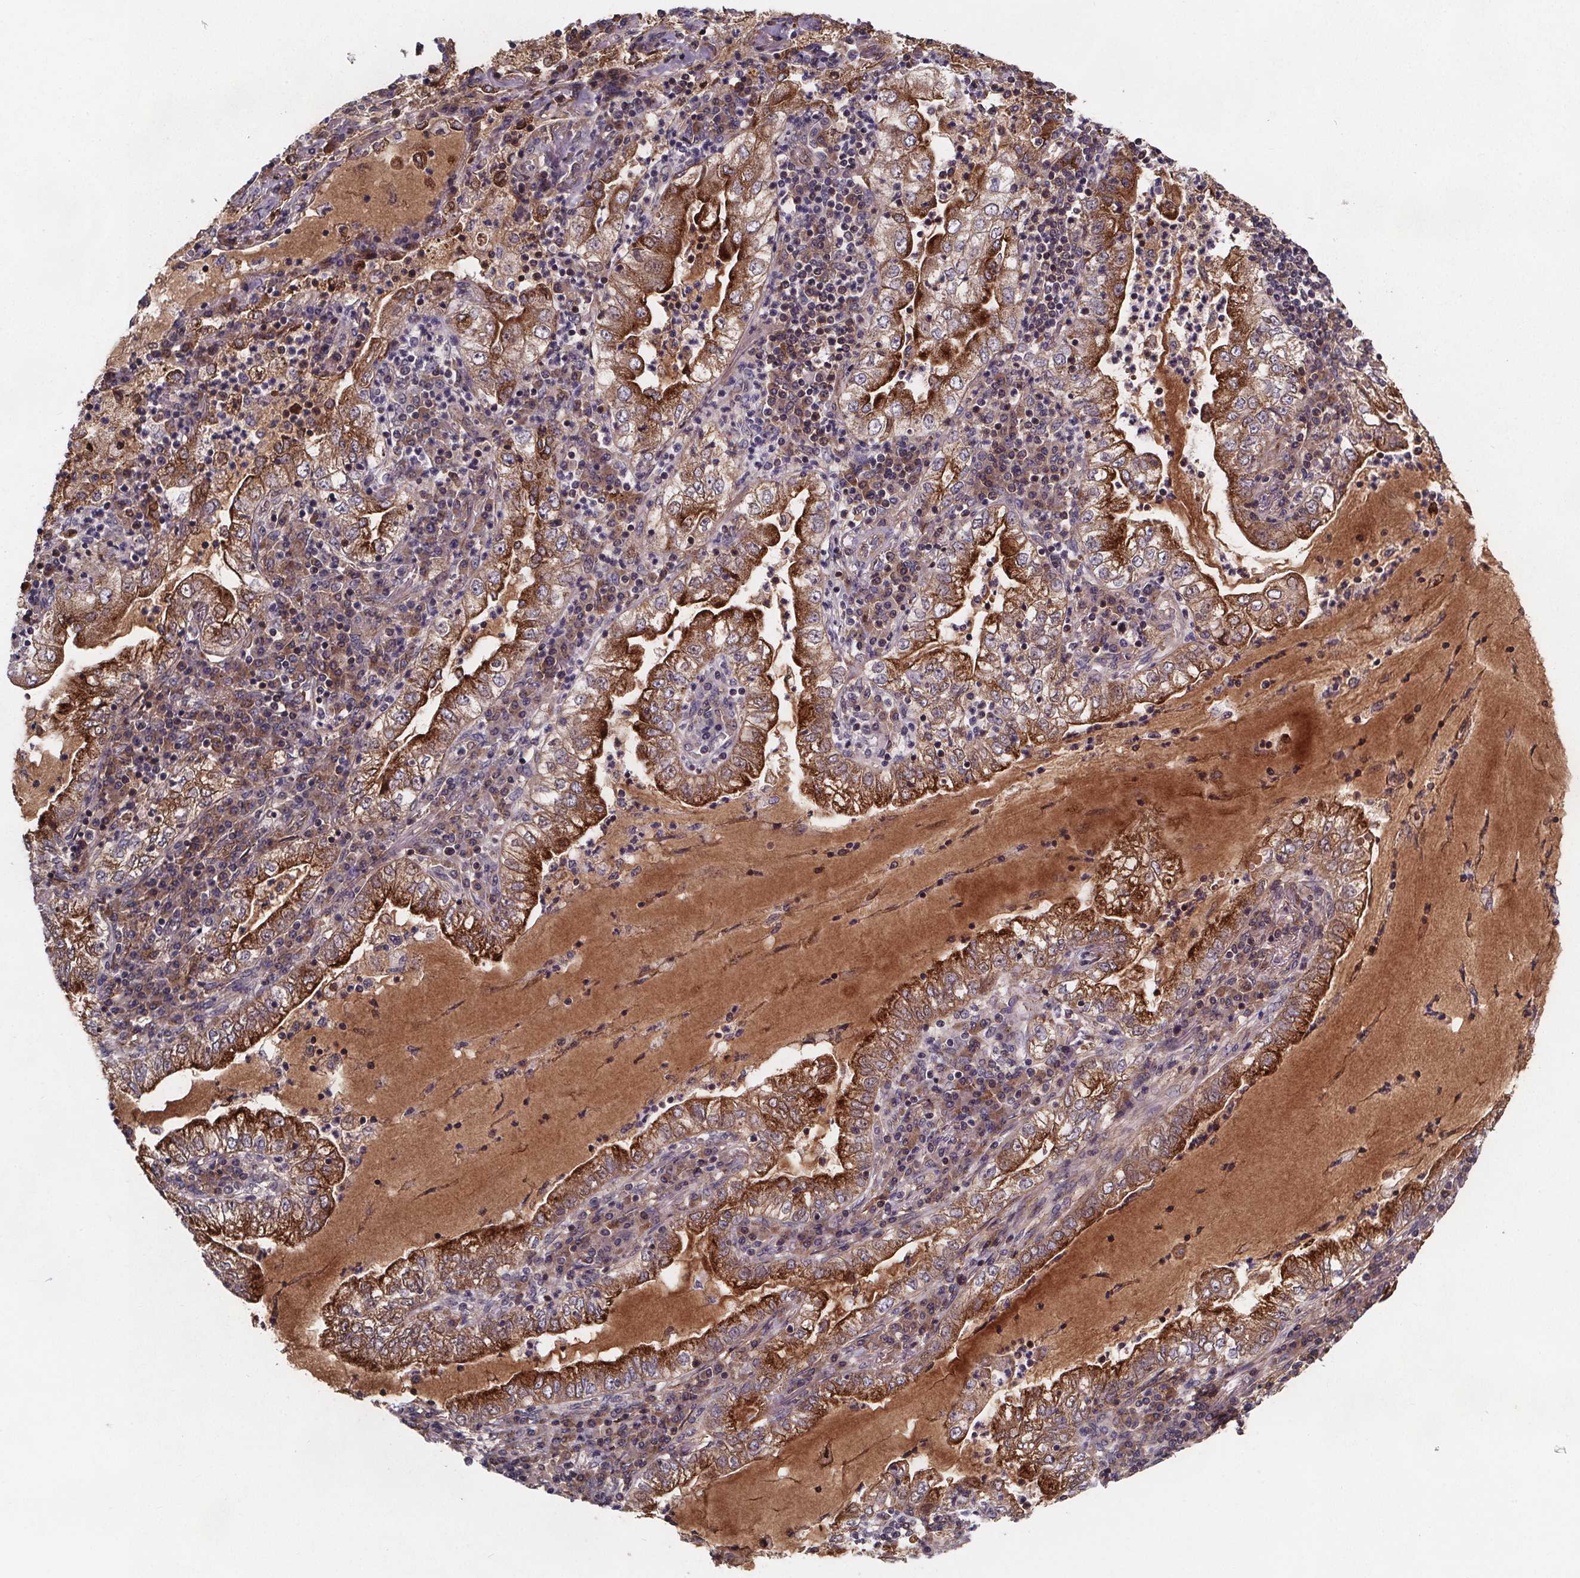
{"staining": {"intensity": "strong", "quantity": "25%-75%", "location": "cytoplasmic/membranous"}, "tissue": "lung cancer", "cell_type": "Tumor cells", "image_type": "cancer", "snomed": [{"axis": "morphology", "description": "Adenocarcinoma, NOS"}, {"axis": "topography", "description": "Lung"}], "caption": "This image shows lung cancer stained with IHC to label a protein in brown. The cytoplasmic/membranous of tumor cells show strong positivity for the protein. Nuclei are counter-stained blue.", "gene": "FASTKD3", "patient": {"sex": "female", "age": 73}}